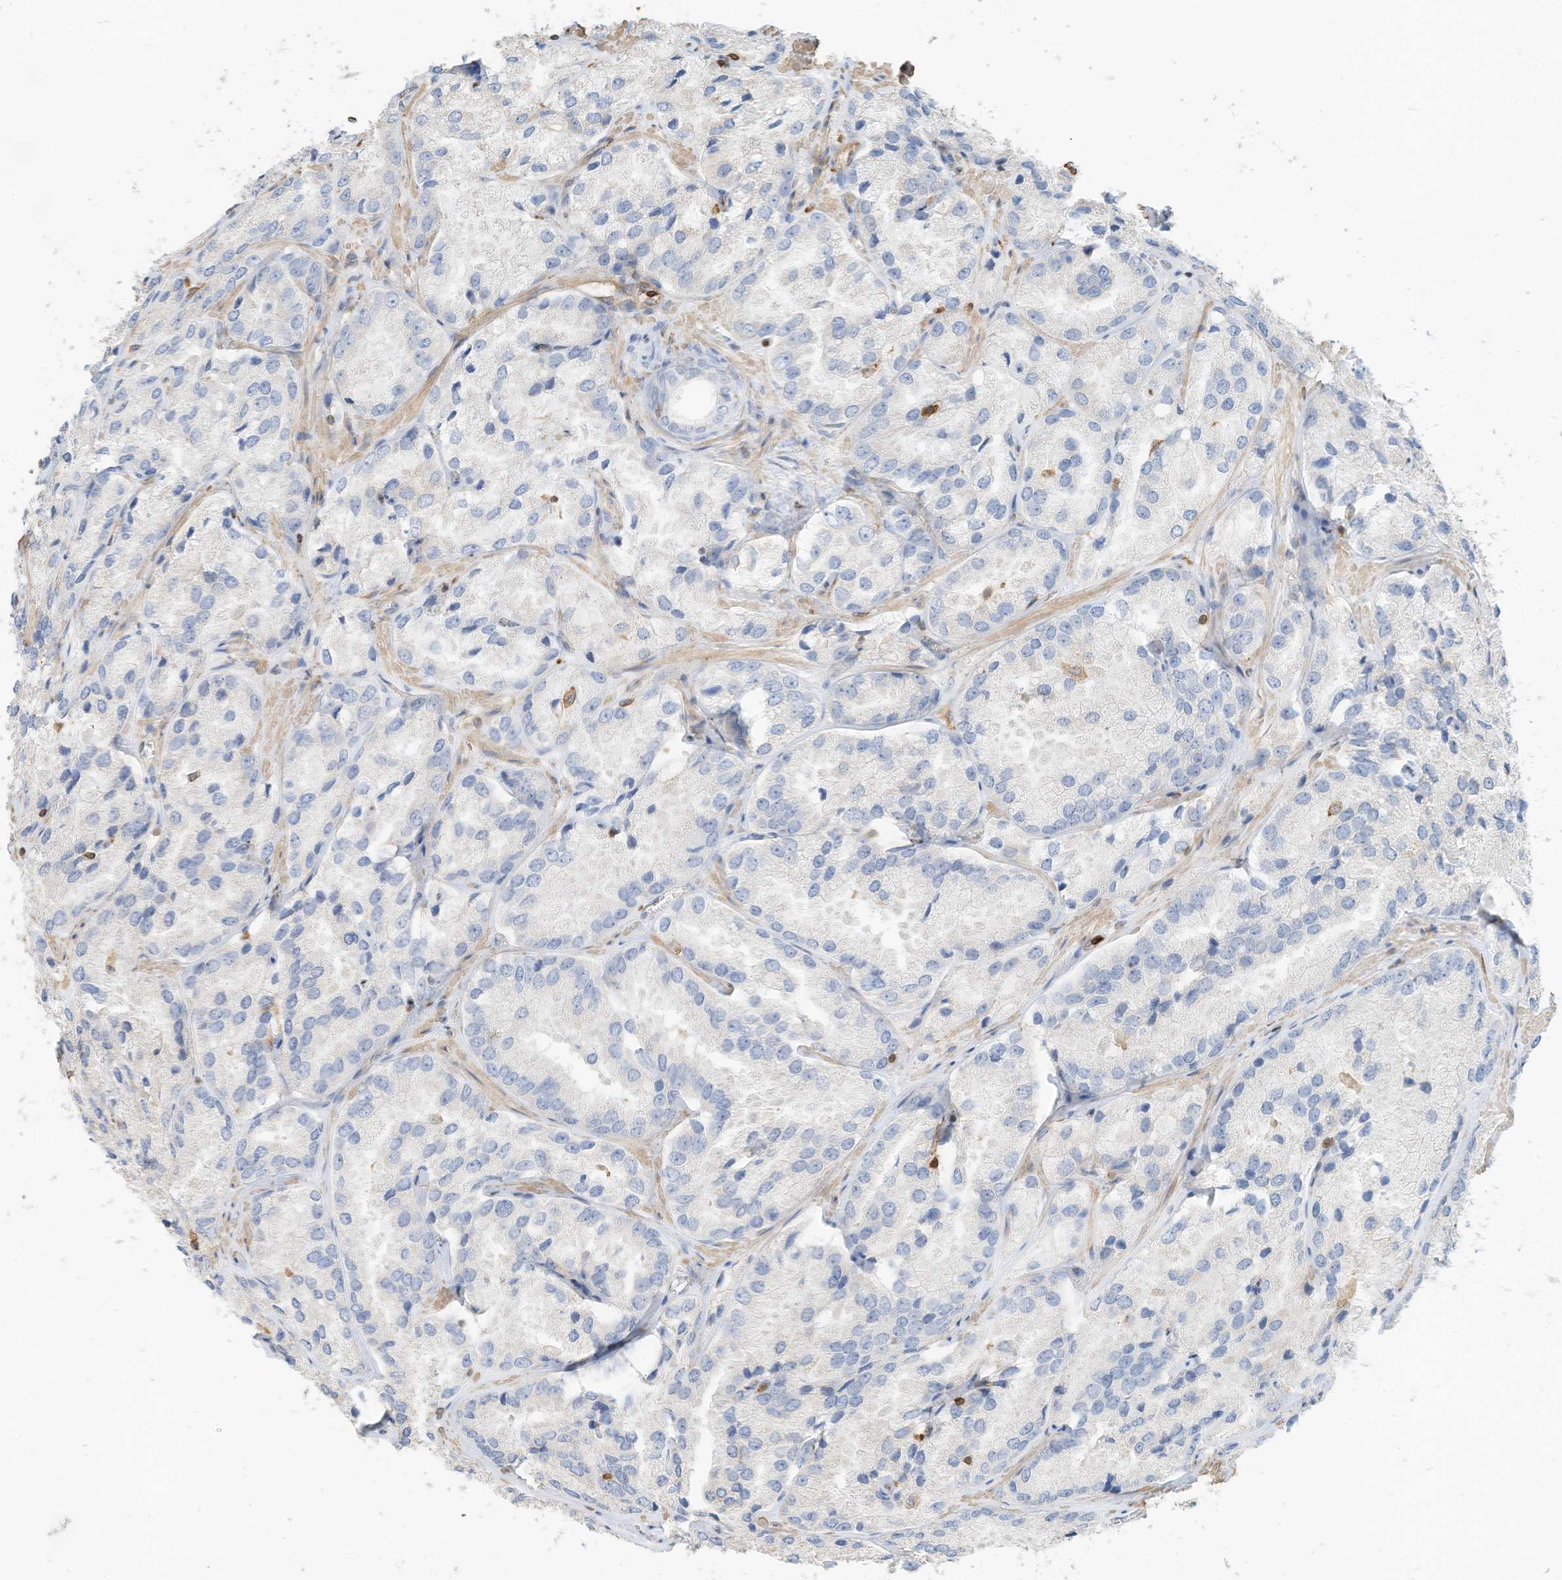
{"staining": {"intensity": "negative", "quantity": "none", "location": "none"}, "tissue": "prostate cancer", "cell_type": "Tumor cells", "image_type": "cancer", "snomed": [{"axis": "morphology", "description": "Adenocarcinoma, High grade"}, {"axis": "topography", "description": "Prostate"}], "caption": "There is no significant expression in tumor cells of prostate adenocarcinoma (high-grade).", "gene": "ARHGAP25", "patient": {"sex": "male", "age": 66}}